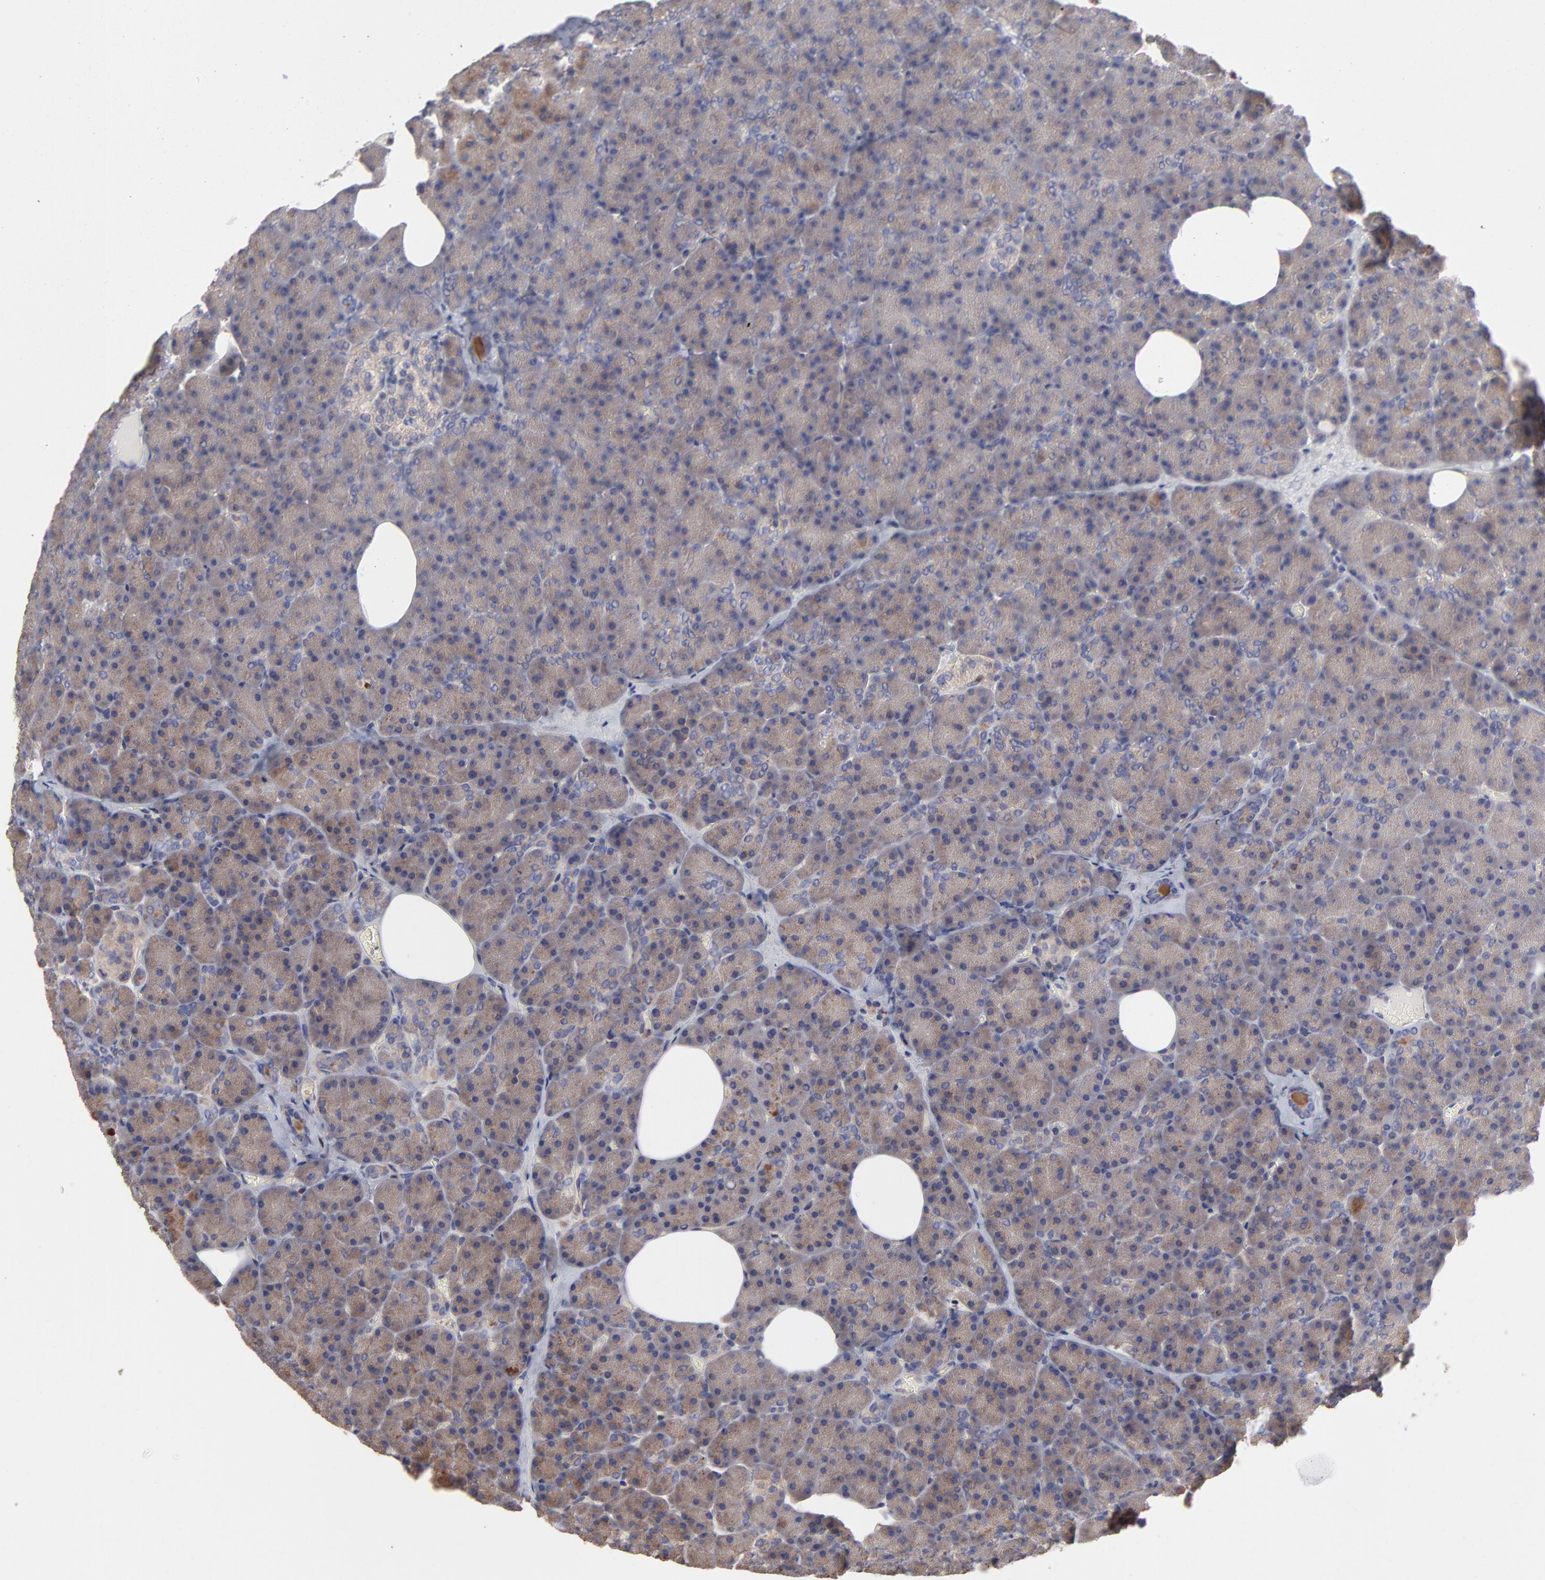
{"staining": {"intensity": "weak", "quantity": ">75%", "location": "cytoplasmic/membranous"}, "tissue": "pancreas", "cell_type": "Exocrine glandular cells", "image_type": "normal", "snomed": [{"axis": "morphology", "description": "Normal tissue, NOS"}, {"axis": "topography", "description": "Pancreas"}], "caption": "A high-resolution micrograph shows immunohistochemistry (IHC) staining of unremarkable pancreas, which reveals weak cytoplasmic/membranous staining in about >75% of exocrine glandular cells. The protein is stained brown, and the nuclei are stained in blue (DAB IHC with brightfield microscopy, high magnification).", "gene": "NFKBIA", "patient": {"sex": "female", "age": 35}}